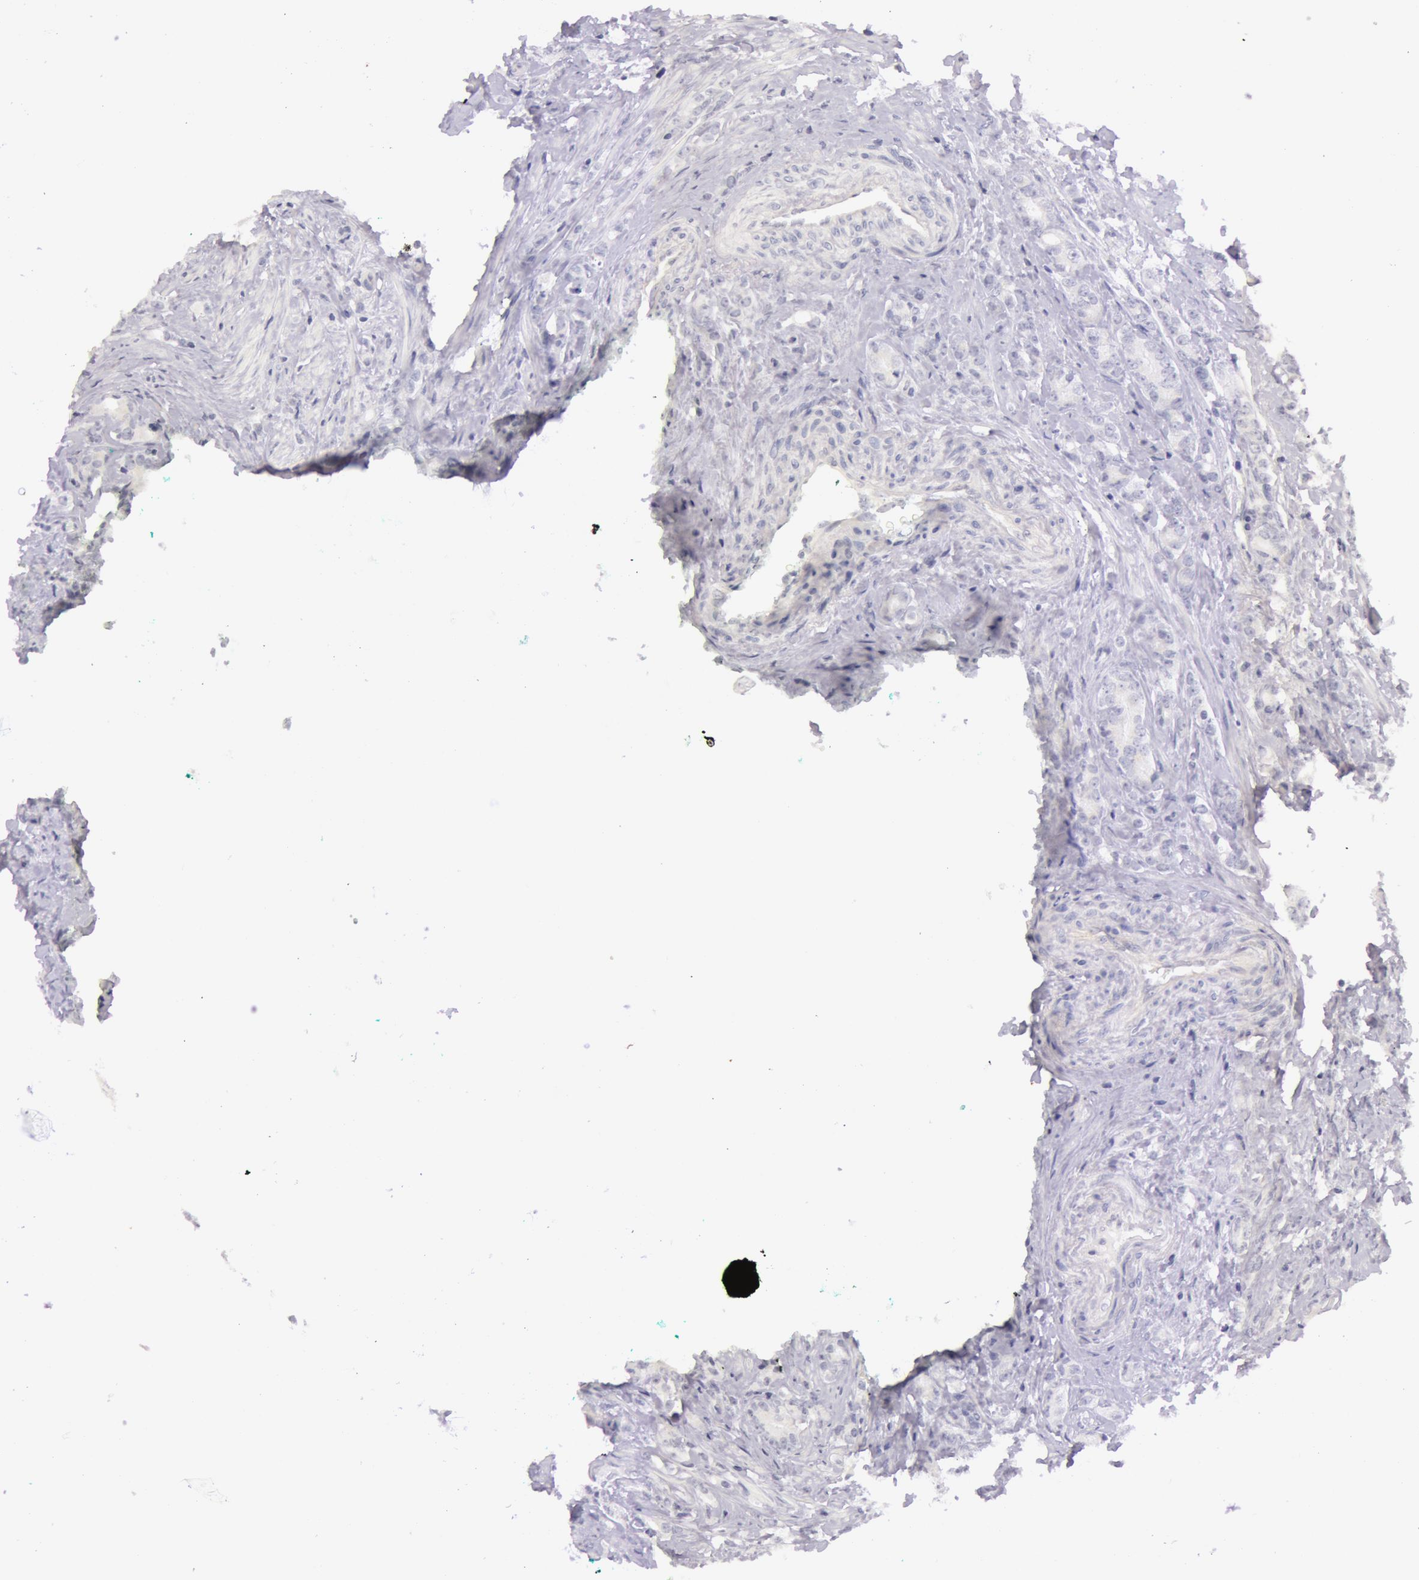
{"staining": {"intensity": "negative", "quantity": "none", "location": "none"}, "tissue": "prostate cancer", "cell_type": "Tumor cells", "image_type": "cancer", "snomed": [{"axis": "morphology", "description": "Adenocarcinoma, Medium grade"}, {"axis": "topography", "description": "Prostate"}], "caption": "The micrograph demonstrates no significant staining in tumor cells of prostate cancer.", "gene": "RBMY1F", "patient": {"sex": "male", "age": 59}}